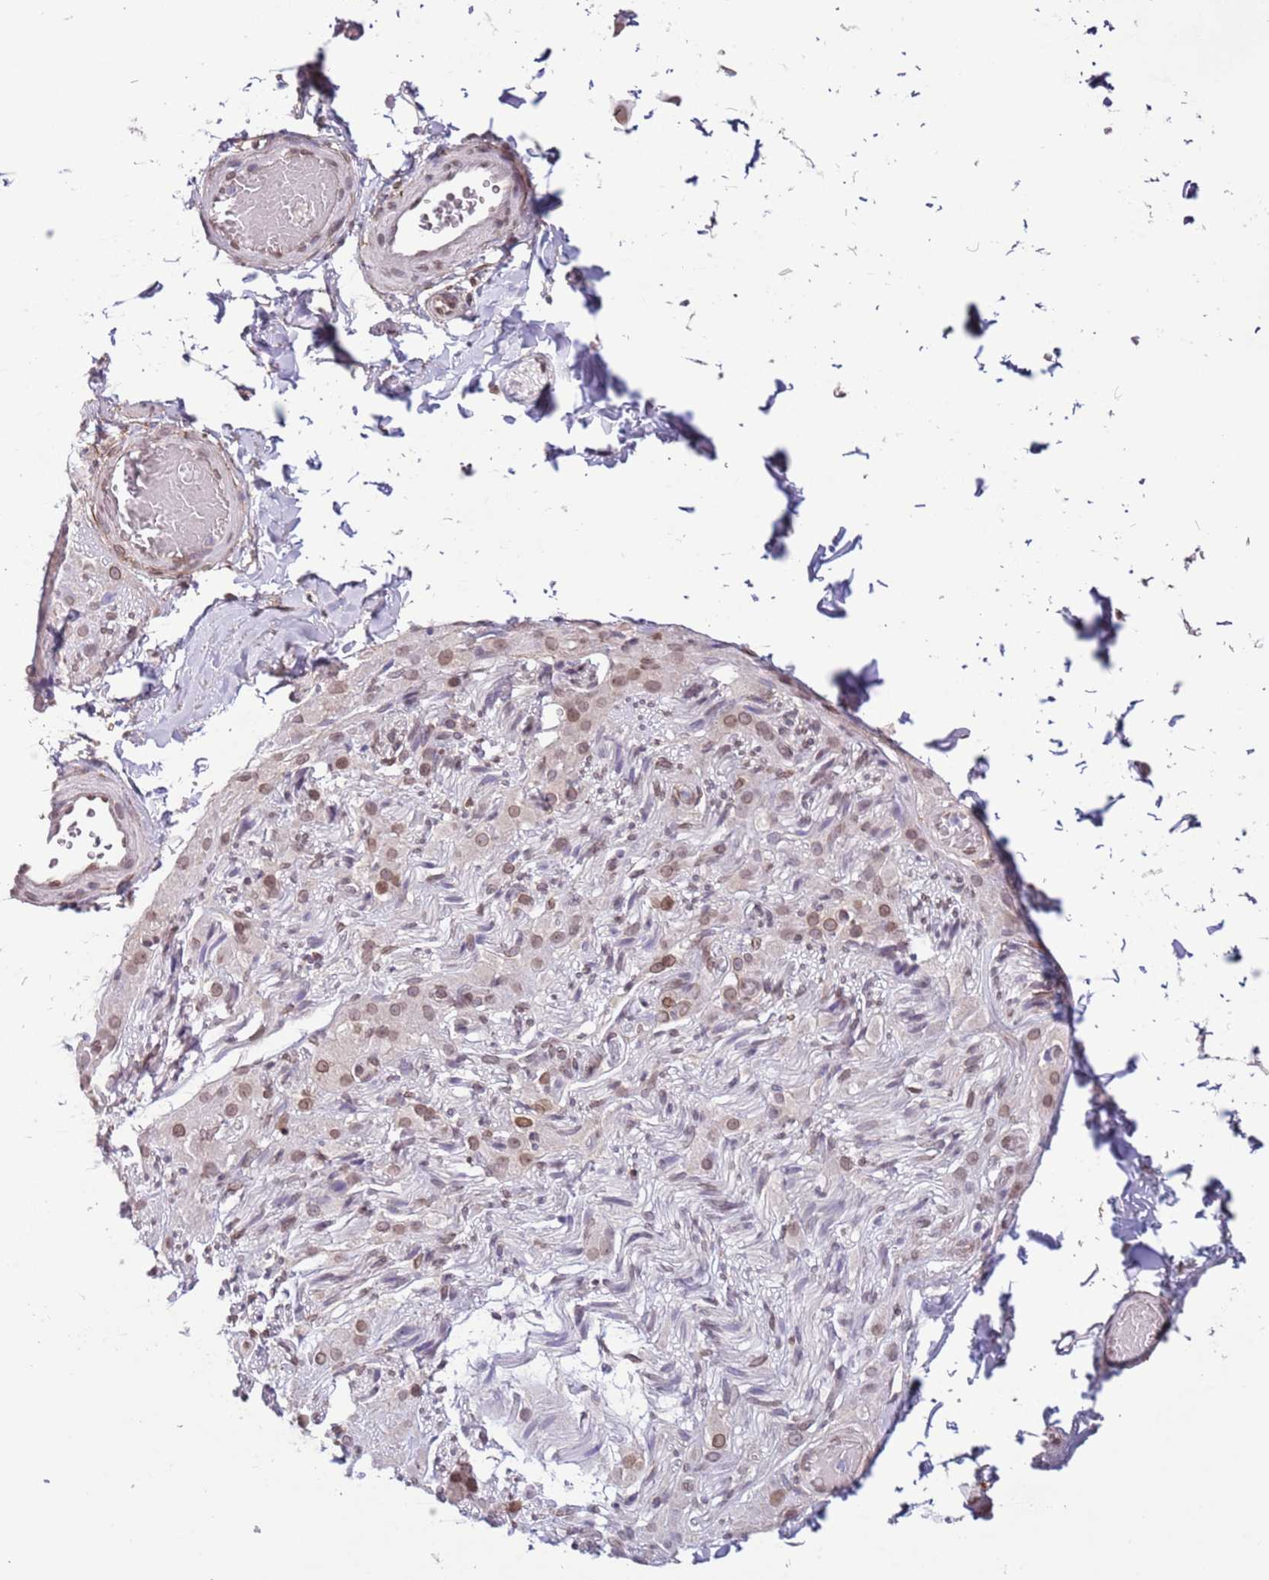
{"staining": {"intensity": "negative", "quantity": "none", "location": "none"}, "tissue": "adipose tissue", "cell_type": "Adipocytes", "image_type": "normal", "snomed": [{"axis": "morphology", "description": "Normal tissue, NOS"}, {"axis": "topography", "description": "Soft tissue"}, {"axis": "topography", "description": "Vascular tissue"}, {"axis": "topography", "description": "Peripheral nerve tissue"}], "caption": "An image of human adipose tissue is negative for staining in adipocytes. (Stains: DAB (3,3'-diaminobenzidine) IHC with hematoxylin counter stain, Microscopy: brightfield microscopy at high magnification).", "gene": "ZGLP1", "patient": {"sex": "male", "age": 32}}